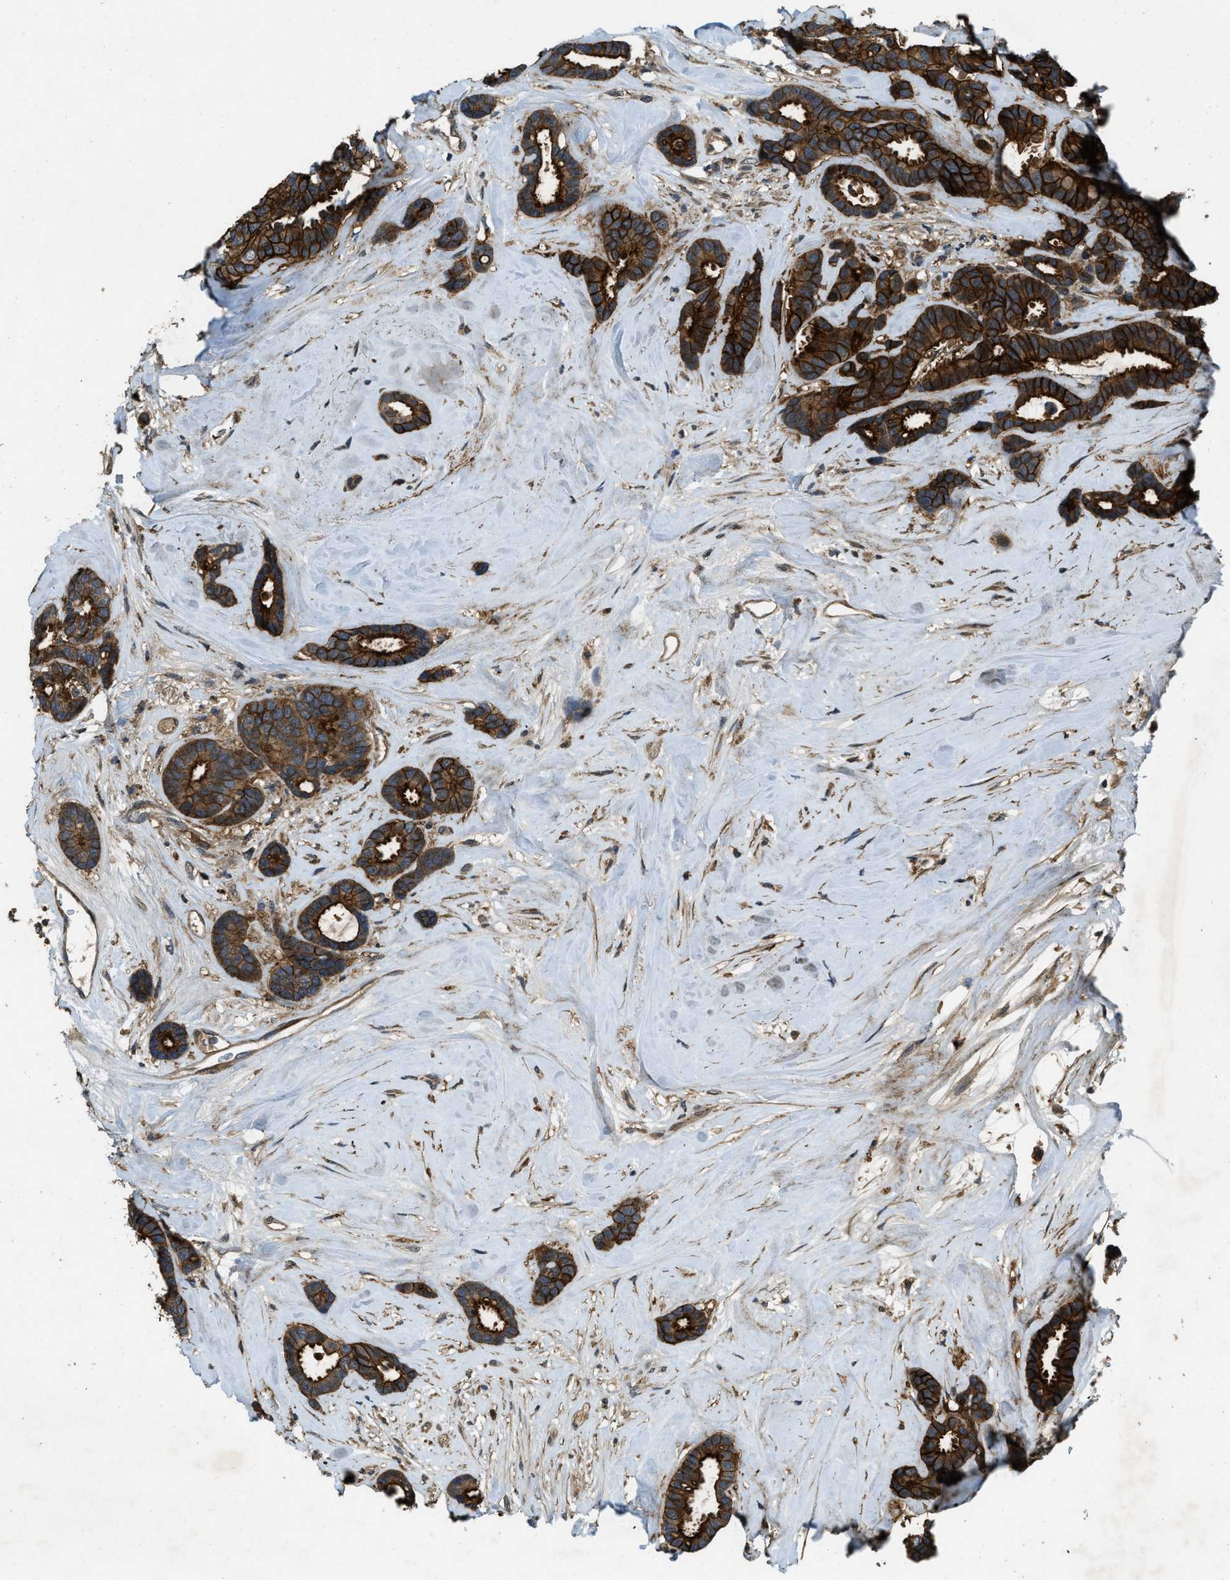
{"staining": {"intensity": "strong", "quantity": ">75%", "location": "cytoplasmic/membranous"}, "tissue": "breast cancer", "cell_type": "Tumor cells", "image_type": "cancer", "snomed": [{"axis": "morphology", "description": "Duct carcinoma"}, {"axis": "topography", "description": "Breast"}], "caption": "A photomicrograph showing strong cytoplasmic/membranous expression in approximately >75% of tumor cells in breast intraductal carcinoma, as visualized by brown immunohistochemical staining.", "gene": "ATP8B1", "patient": {"sex": "female", "age": 87}}